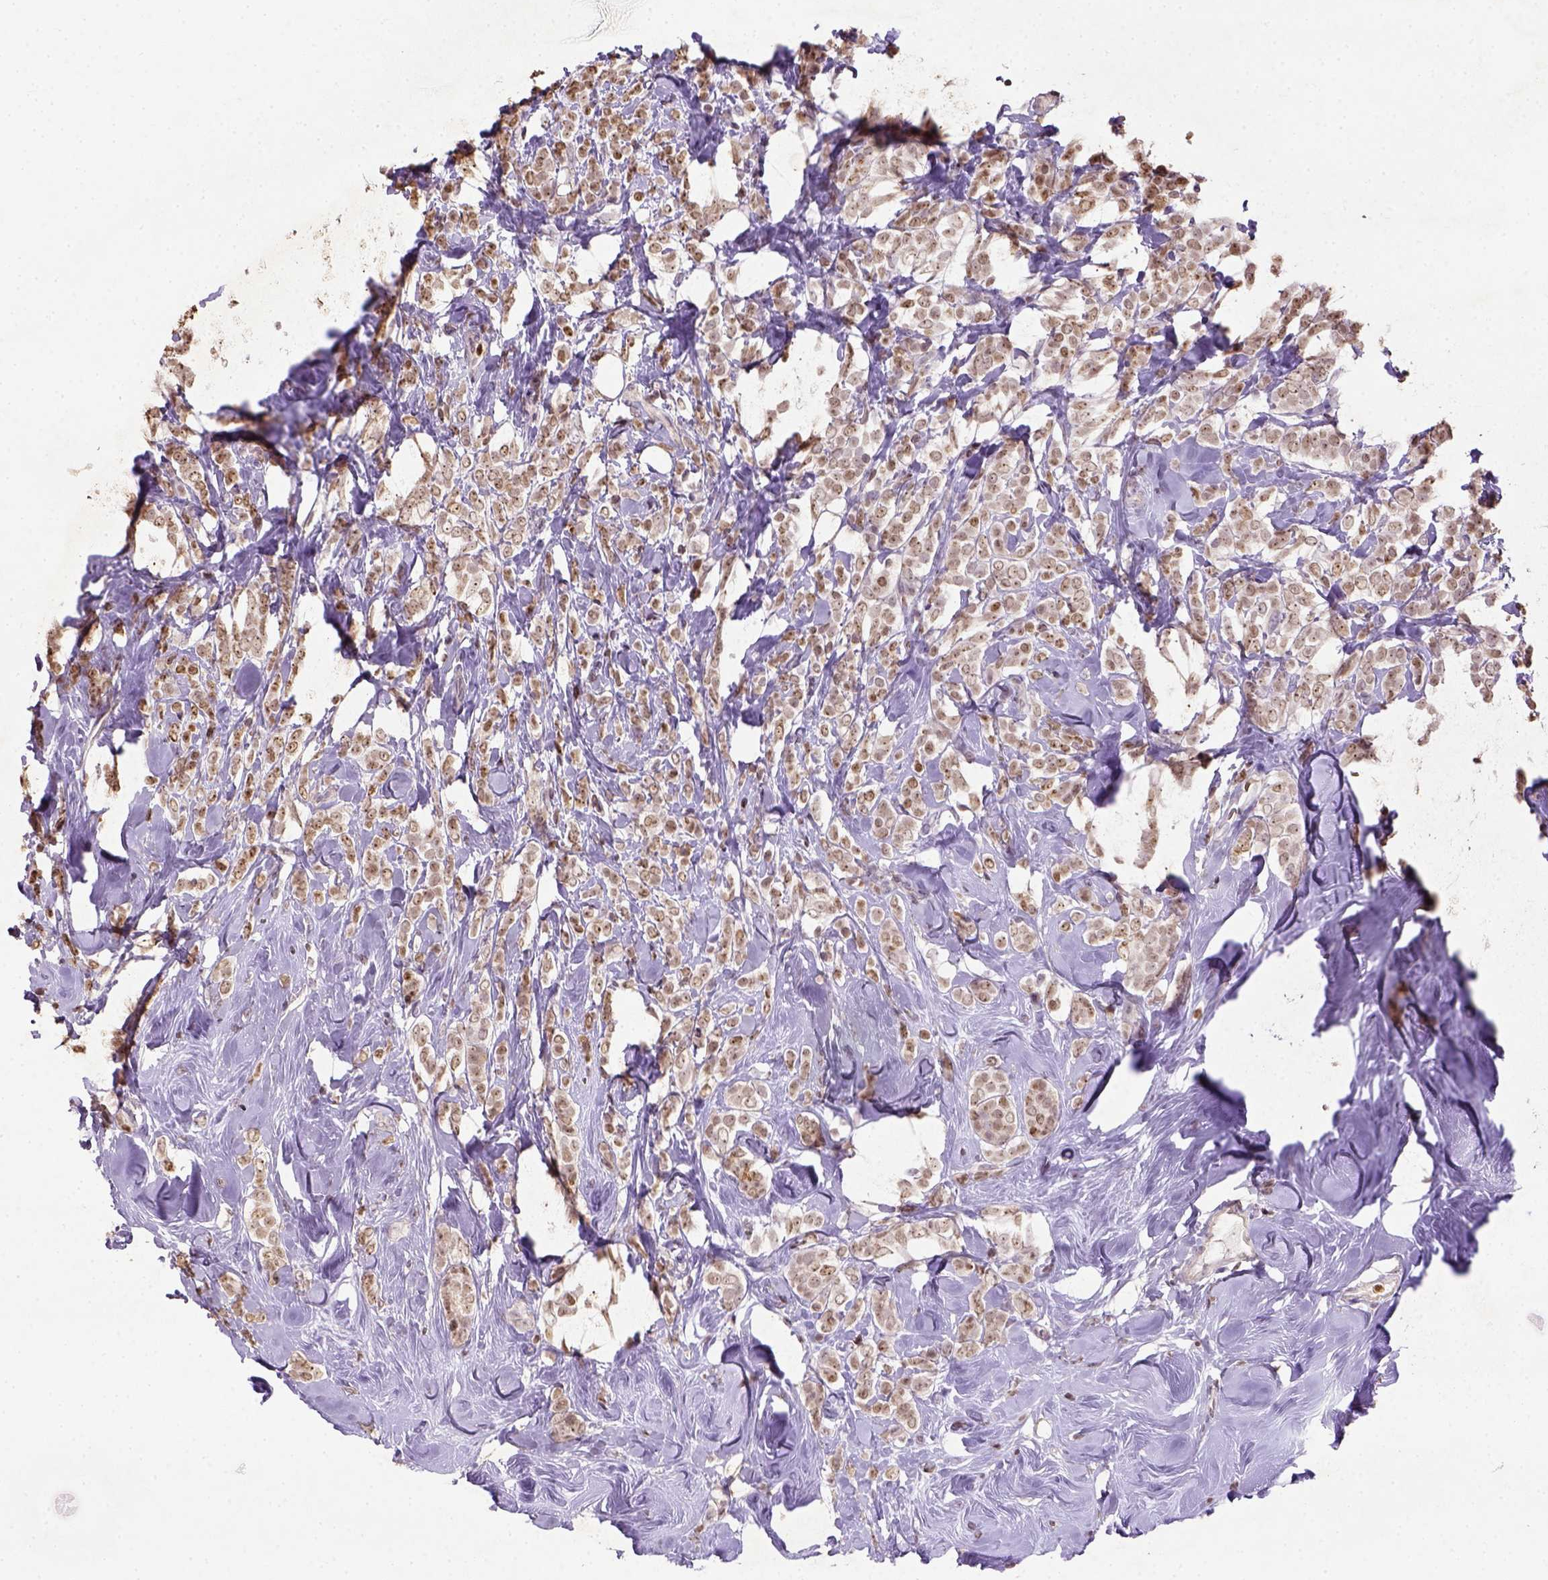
{"staining": {"intensity": "moderate", "quantity": ">75%", "location": "nuclear"}, "tissue": "breast cancer", "cell_type": "Tumor cells", "image_type": "cancer", "snomed": [{"axis": "morphology", "description": "Lobular carcinoma"}, {"axis": "topography", "description": "Breast"}], "caption": "Protein expression by IHC reveals moderate nuclear staining in about >75% of tumor cells in lobular carcinoma (breast).", "gene": "NUDT3", "patient": {"sex": "female", "age": 49}}